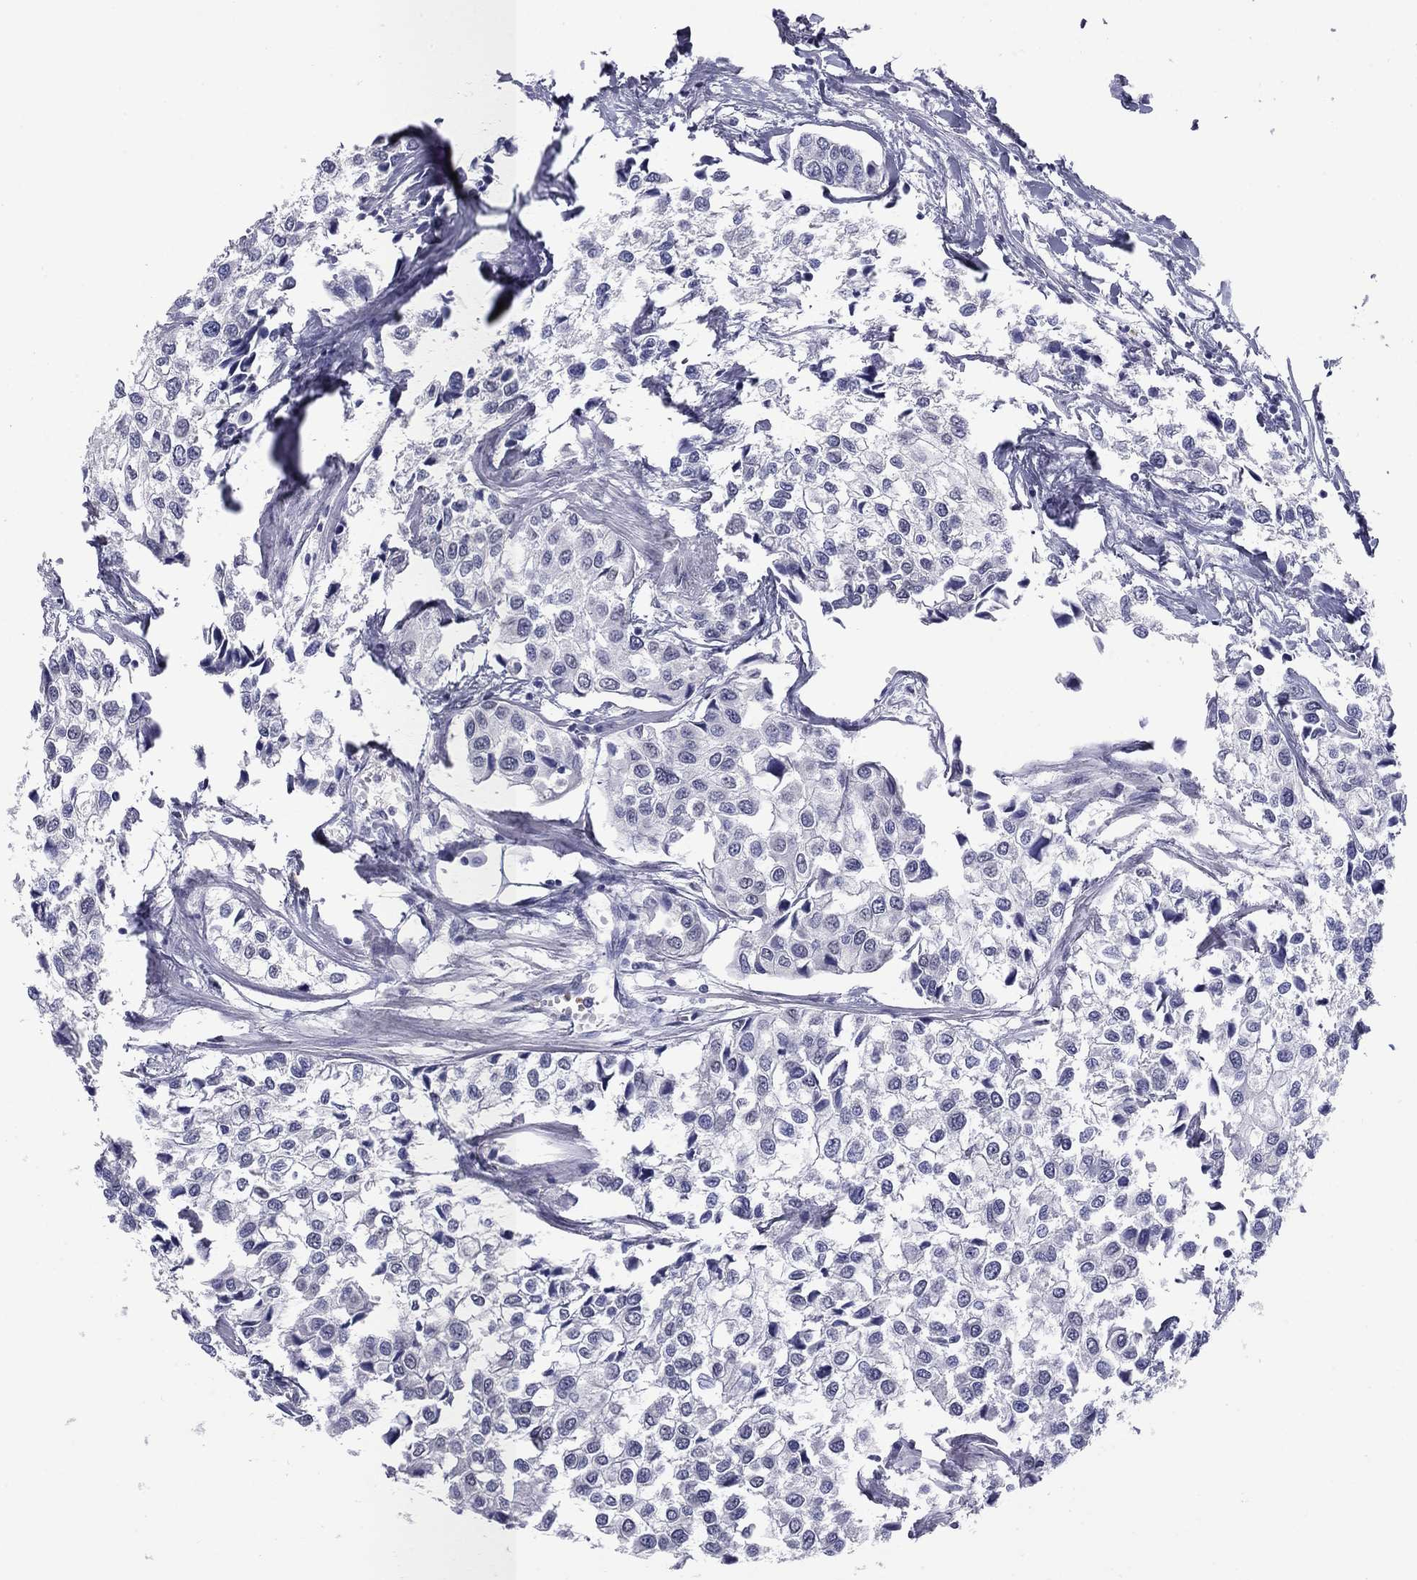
{"staining": {"intensity": "negative", "quantity": "none", "location": "none"}, "tissue": "urothelial cancer", "cell_type": "Tumor cells", "image_type": "cancer", "snomed": [{"axis": "morphology", "description": "Urothelial carcinoma, High grade"}, {"axis": "topography", "description": "Urinary bladder"}], "caption": "Immunohistochemistry image of urothelial carcinoma (high-grade) stained for a protein (brown), which shows no expression in tumor cells.", "gene": "HAO1", "patient": {"sex": "male", "age": 73}}